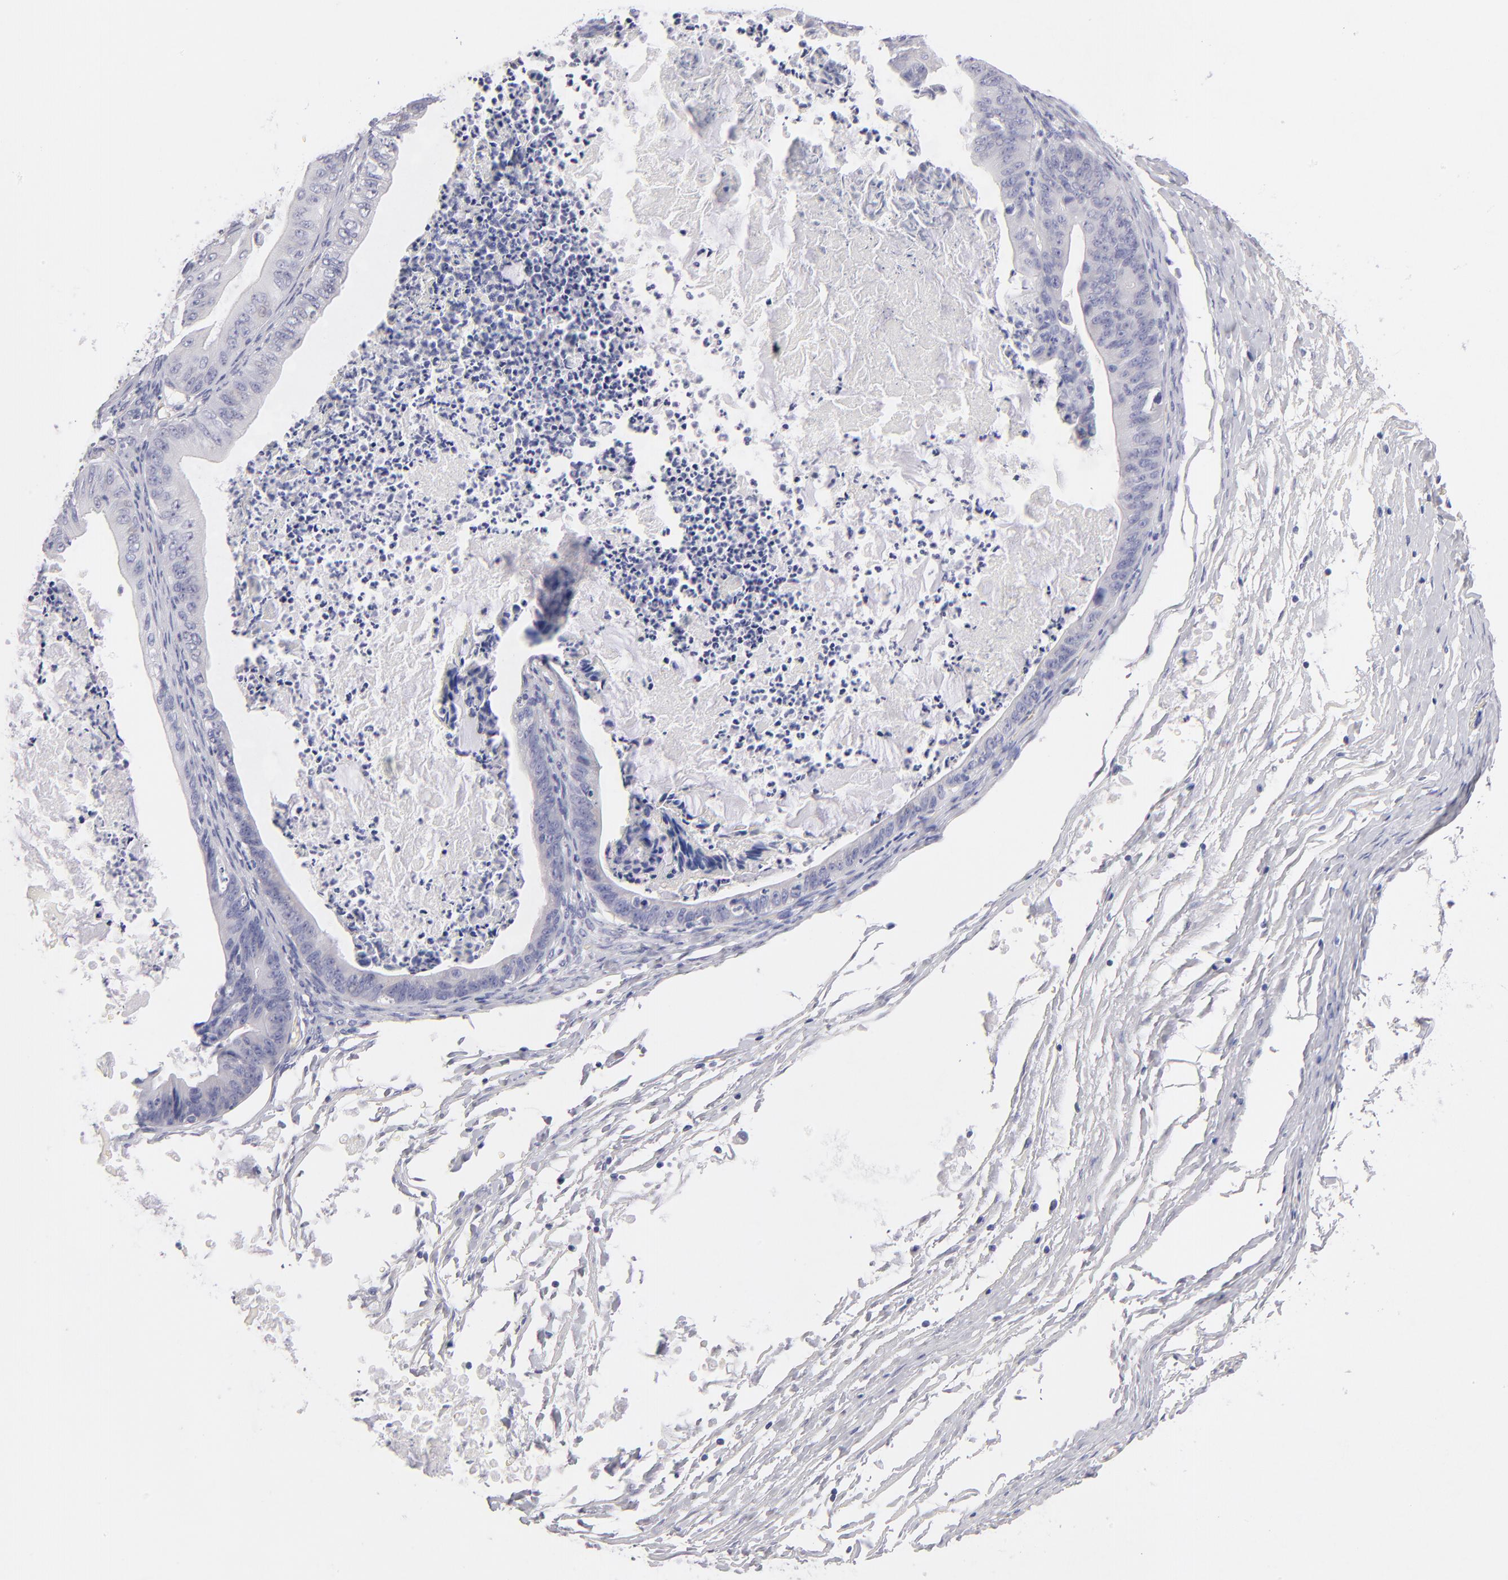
{"staining": {"intensity": "negative", "quantity": "none", "location": "none"}, "tissue": "ovarian cancer", "cell_type": "Tumor cells", "image_type": "cancer", "snomed": [{"axis": "morphology", "description": "Cystadenocarcinoma, mucinous, NOS"}, {"axis": "topography", "description": "Ovary"}], "caption": "Tumor cells show no significant protein staining in ovarian cancer (mucinous cystadenocarcinoma).", "gene": "PLVAP", "patient": {"sex": "female", "age": 37}}